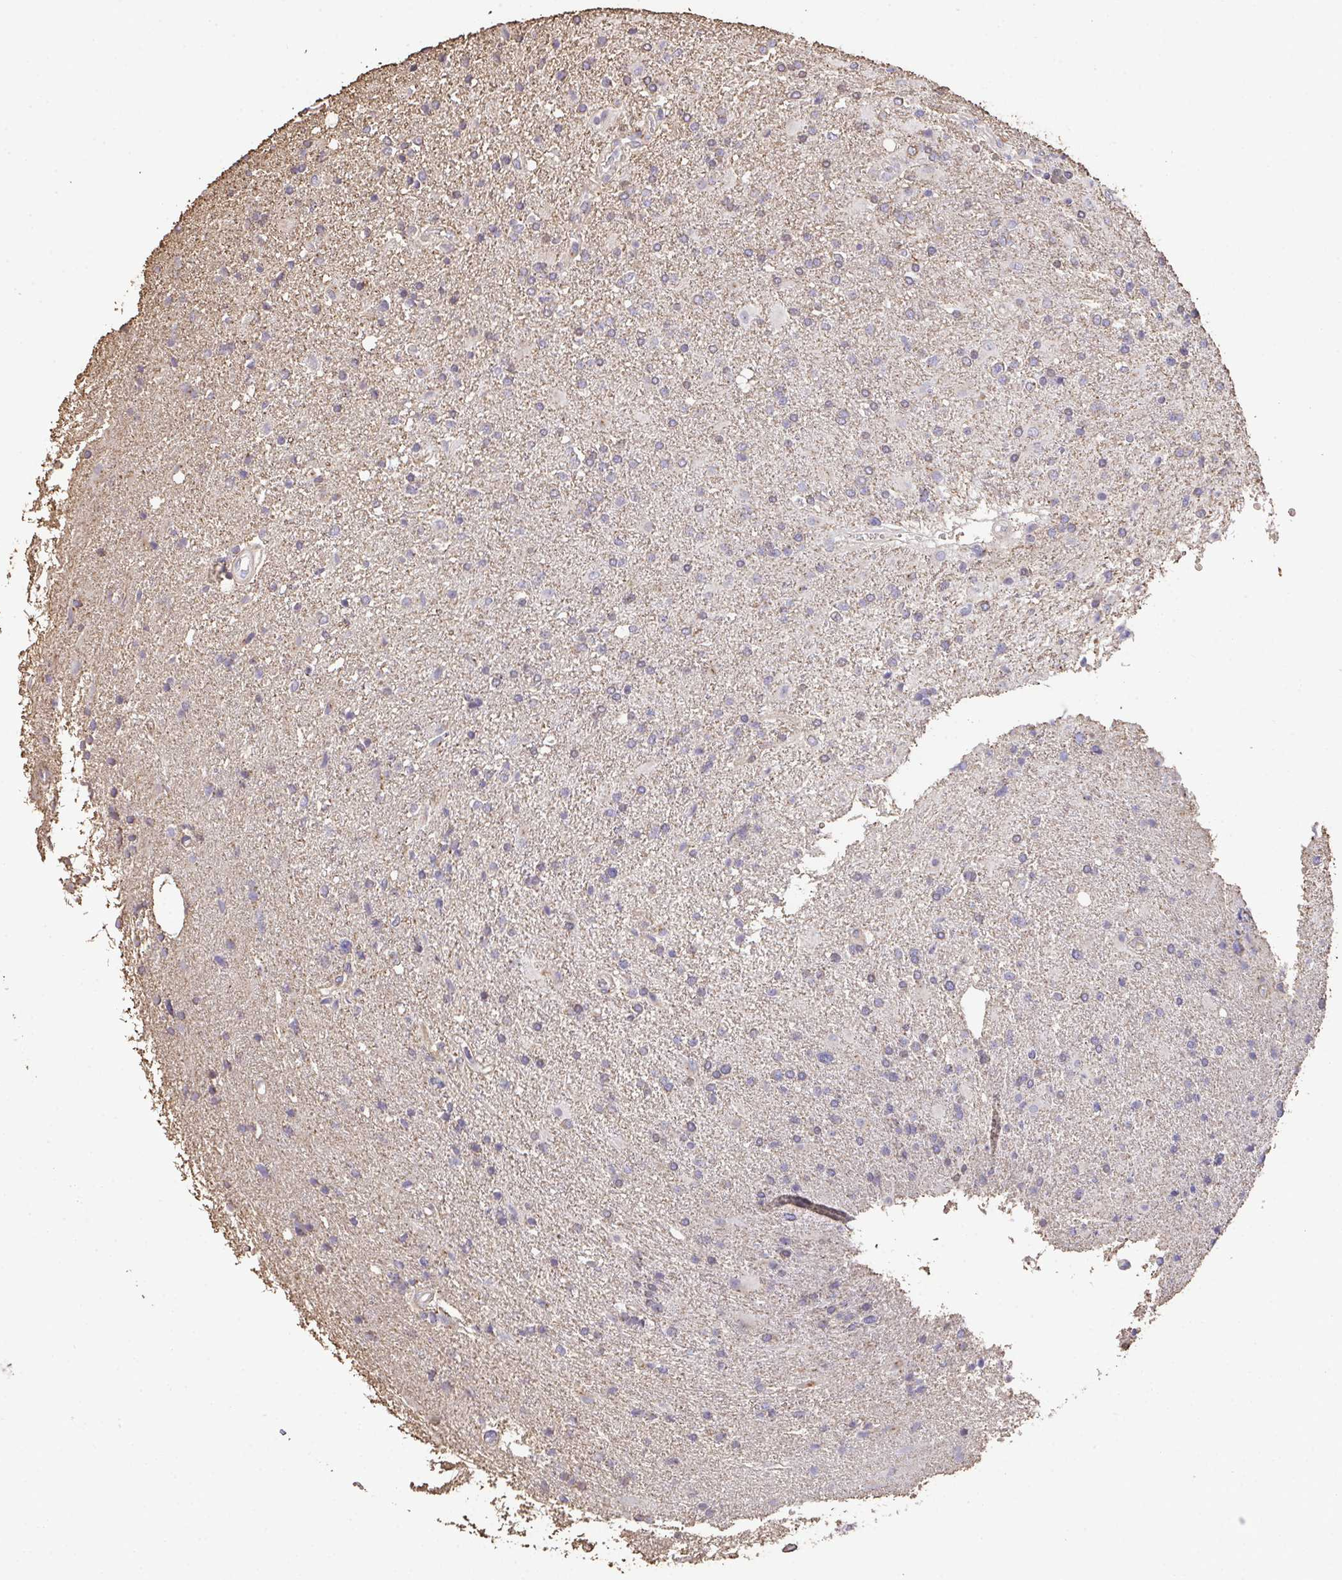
{"staining": {"intensity": "negative", "quantity": "none", "location": "none"}, "tissue": "glioma", "cell_type": "Tumor cells", "image_type": "cancer", "snomed": [{"axis": "morphology", "description": "Glioma, malignant, High grade"}, {"axis": "topography", "description": "Brain"}], "caption": "Tumor cells show no significant protein expression in glioma.", "gene": "RUNDC3B", "patient": {"sex": "male", "age": 56}}